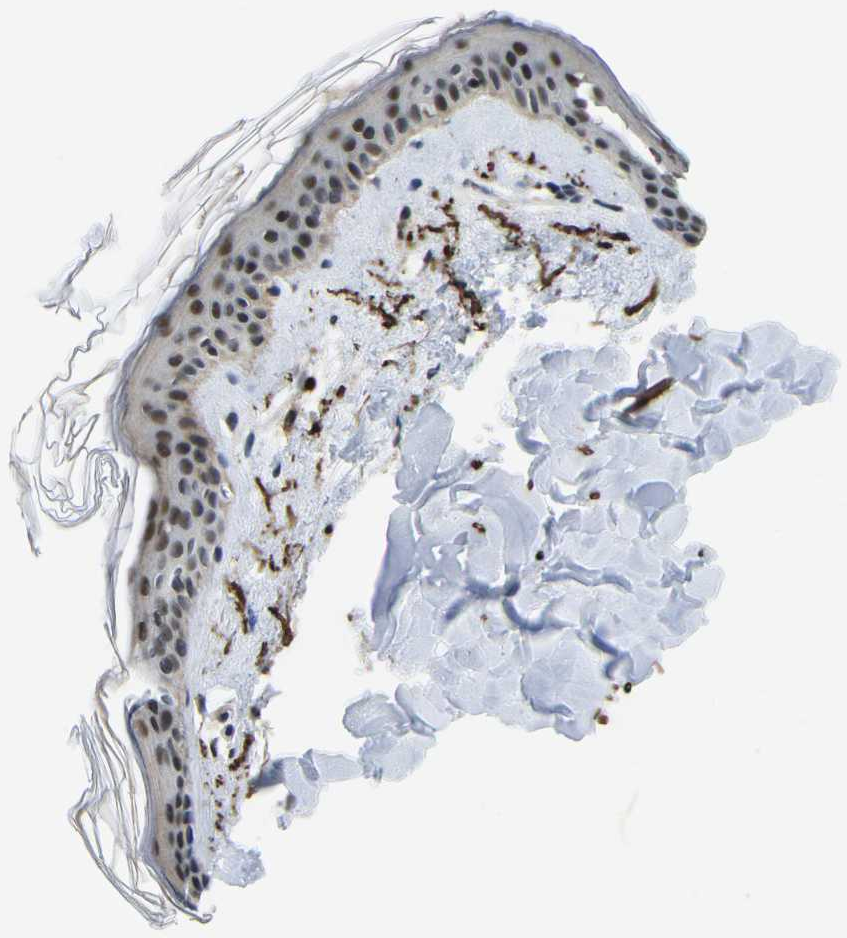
{"staining": {"intensity": "weak", "quantity": "25%-75%", "location": "nuclear"}, "tissue": "skin", "cell_type": "Fibroblasts", "image_type": "normal", "snomed": [{"axis": "morphology", "description": "Normal tissue, NOS"}, {"axis": "topography", "description": "Skin"}], "caption": "Normal skin demonstrates weak nuclear positivity in approximately 25%-75% of fibroblasts, visualized by immunohistochemistry.", "gene": "RBM7", "patient": {"sex": "female", "age": 41}}